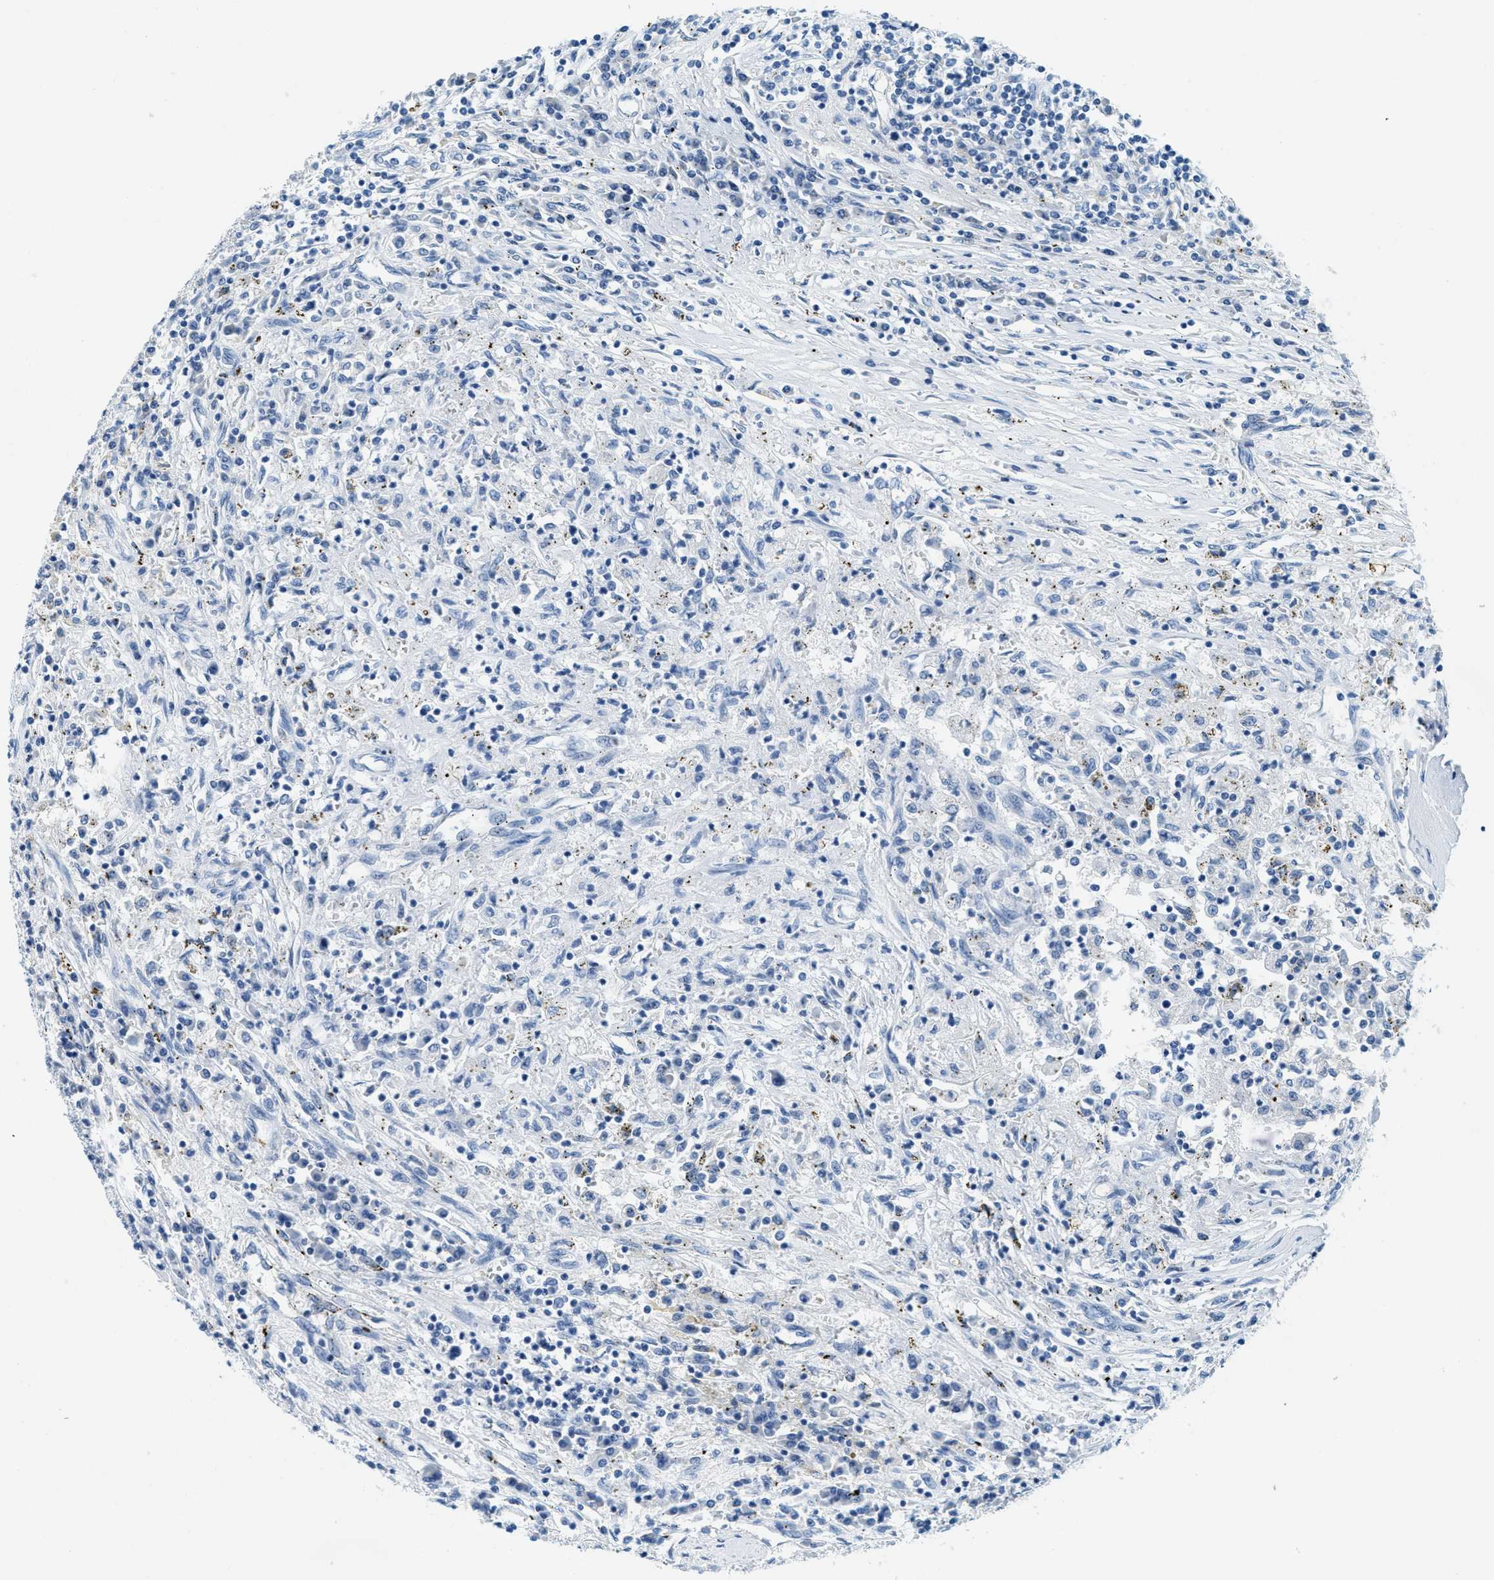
{"staining": {"intensity": "negative", "quantity": "none", "location": "none"}, "tissue": "renal cancer", "cell_type": "Tumor cells", "image_type": "cancer", "snomed": [{"axis": "morphology", "description": "Normal tissue, NOS"}, {"axis": "morphology", "description": "Adenocarcinoma, NOS"}, {"axis": "topography", "description": "Kidney"}], "caption": "IHC of human renal adenocarcinoma displays no staining in tumor cells.", "gene": "A2M", "patient": {"sex": "male", "age": 71}}